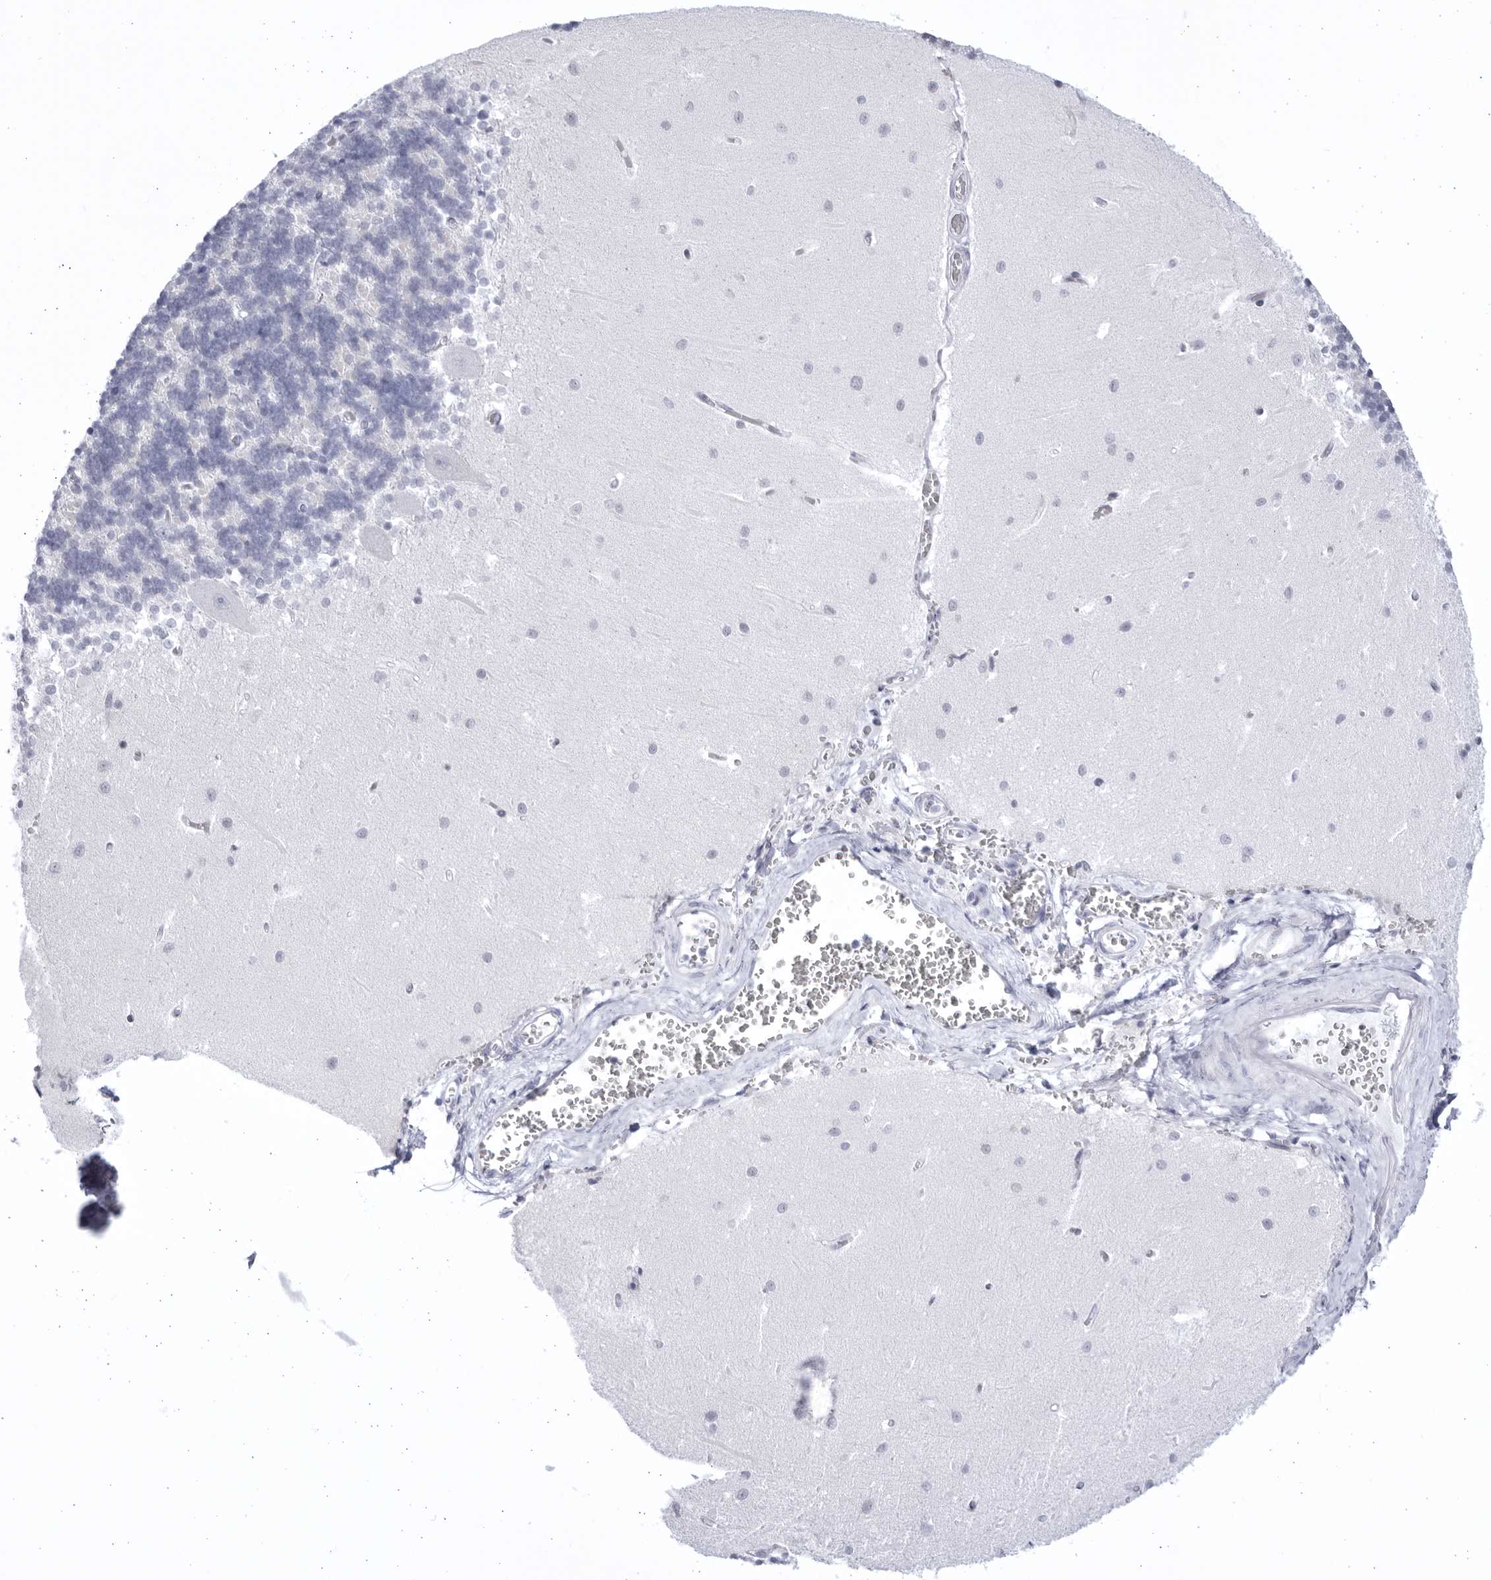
{"staining": {"intensity": "negative", "quantity": "none", "location": "none"}, "tissue": "cerebellum", "cell_type": "Cells in granular layer", "image_type": "normal", "snomed": [{"axis": "morphology", "description": "Normal tissue, NOS"}, {"axis": "topography", "description": "Cerebellum"}], "caption": "This is an immunohistochemistry photomicrograph of benign human cerebellum. There is no expression in cells in granular layer.", "gene": "CCDC181", "patient": {"sex": "male", "age": 37}}